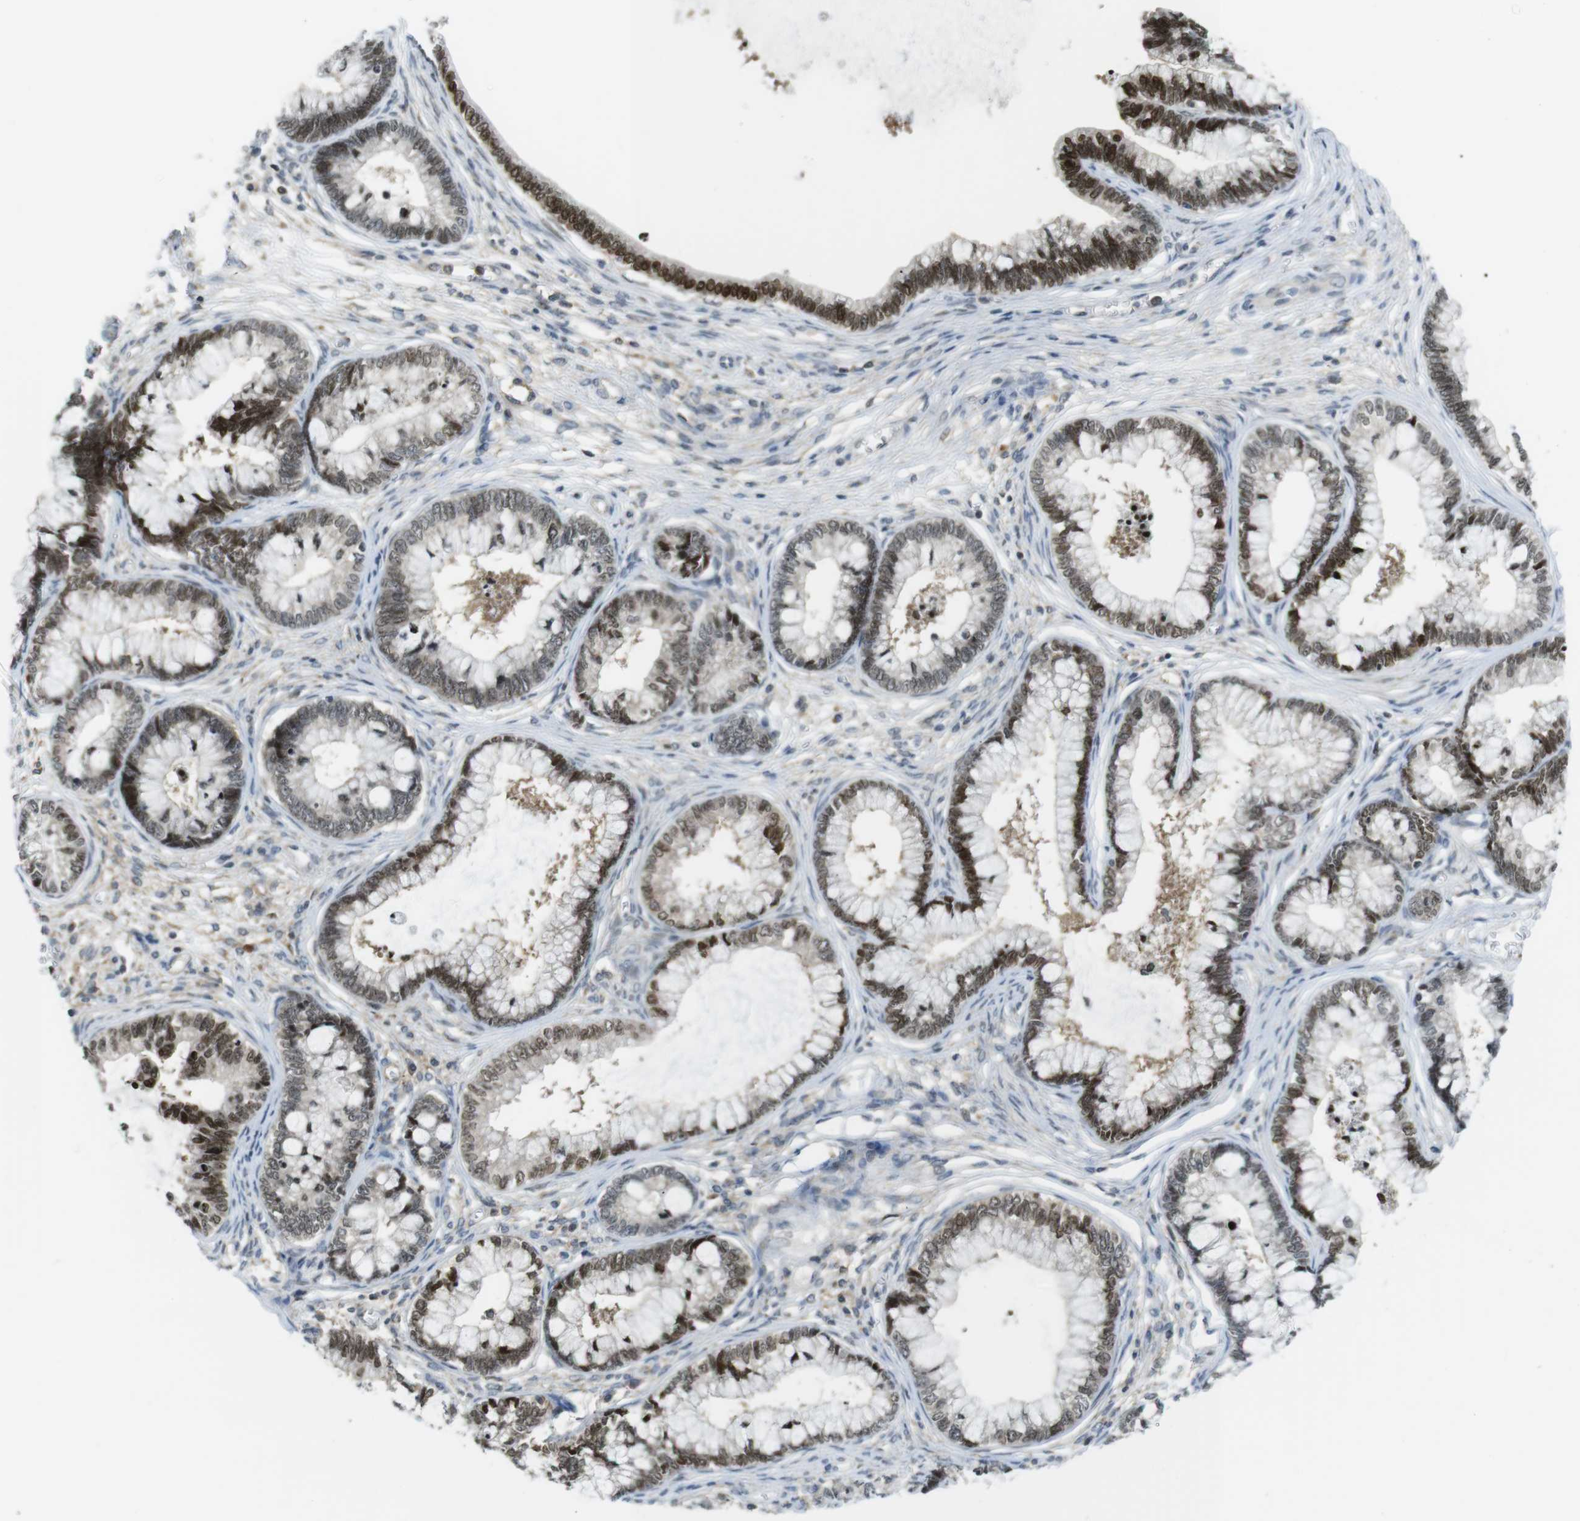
{"staining": {"intensity": "moderate", "quantity": "<25%", "location": "nuclear"}, "tissue": "cervical cancer", "cell_type": "Tumor cells", "image_type": "cancer", "snomed": [{"axis": "morphology", "description": "Adenocarcinoma, NOS"}, {"axis": "topography", "description": "Cervix"}], "caption": "Immunohistochemical staining of cervical adenocarcinoma demonstrates low levels of moderate nuclear expression in about <25% of tumor cells.", "gene": "RCC1", "patient": {"sex": "female", "age": 44}}